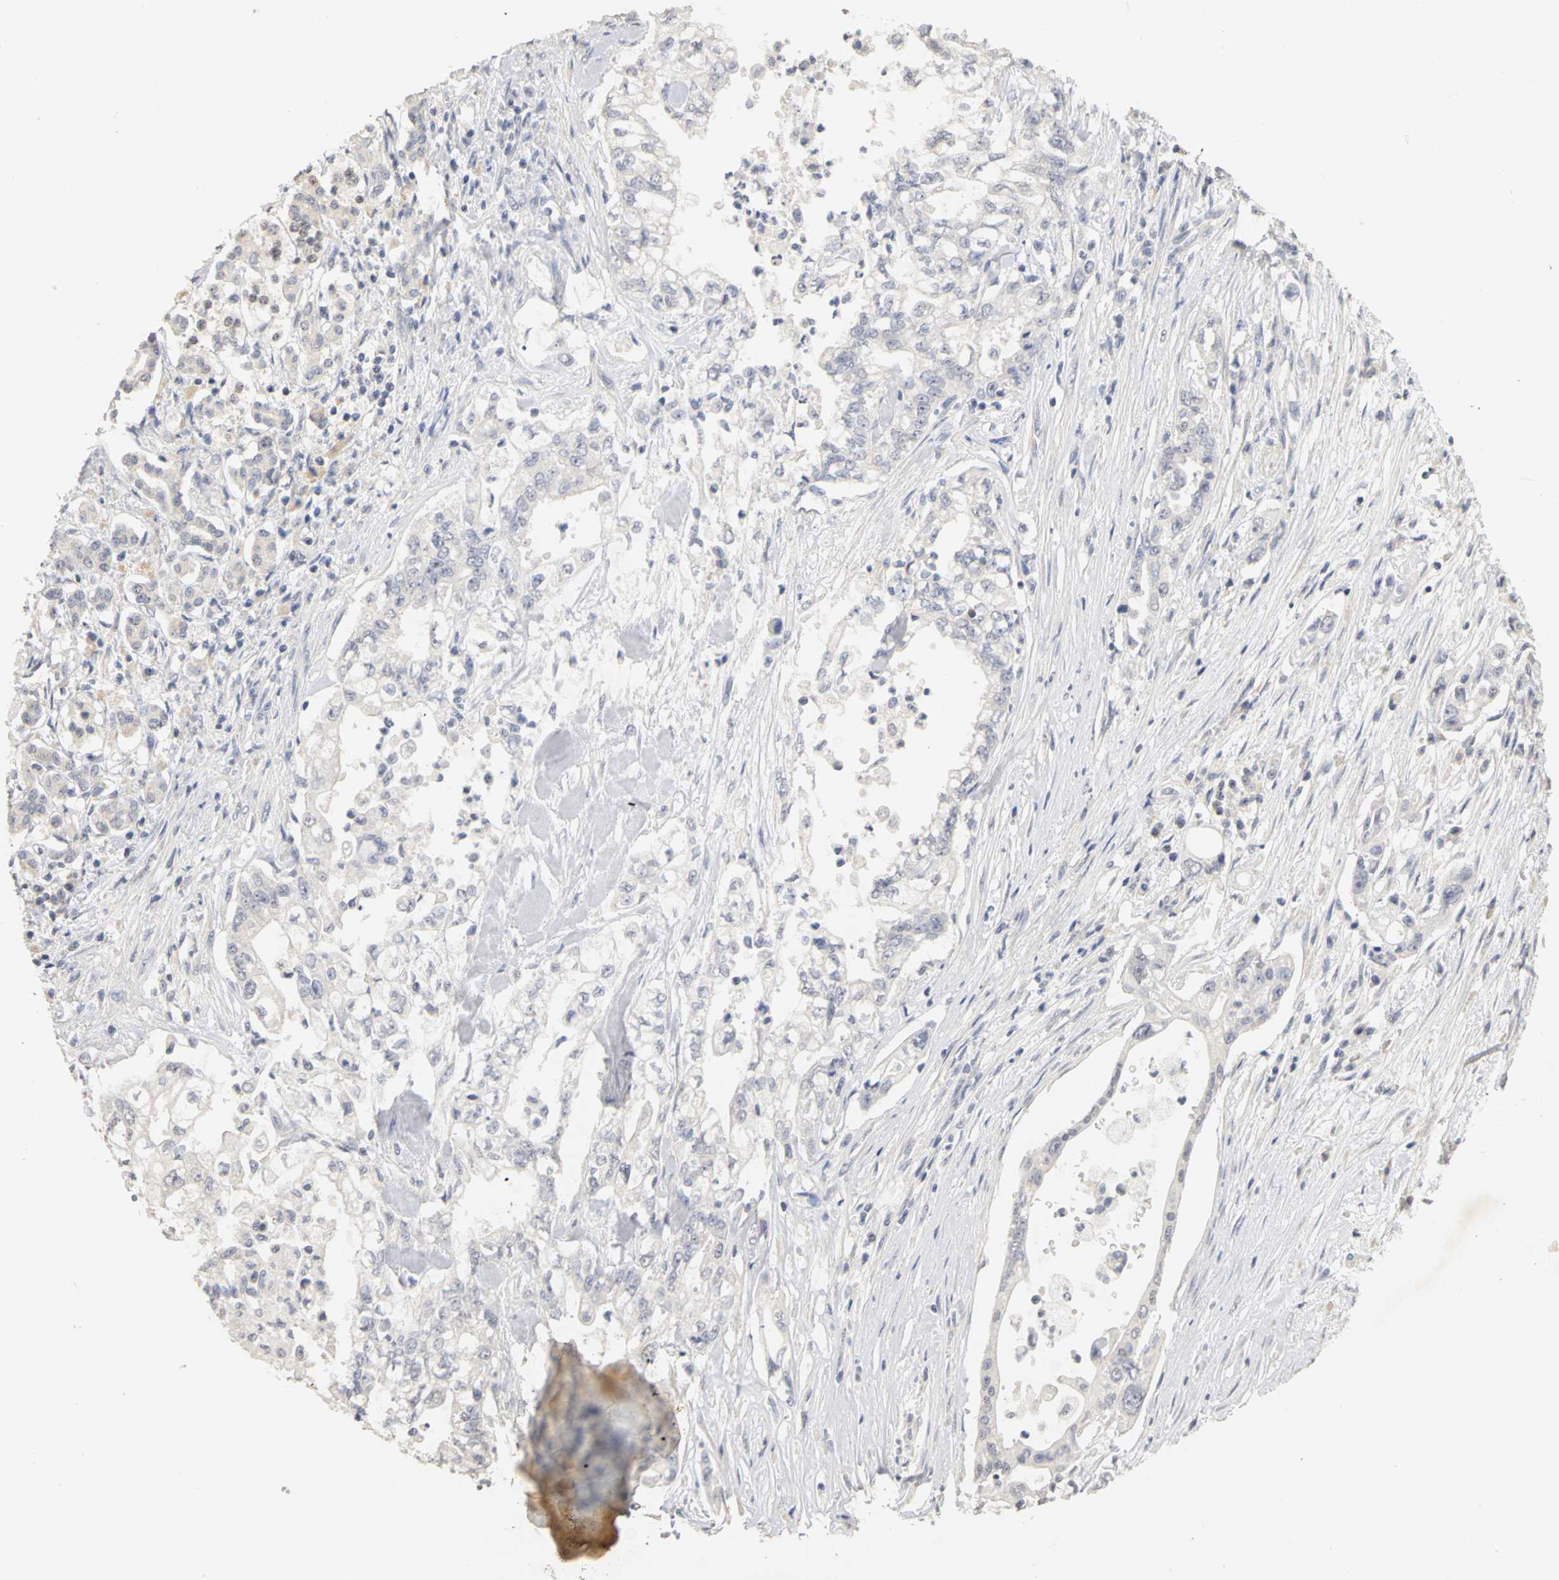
{"staining": {"intensity": "negative", "quantity": "none", "location": "none"}, "tissue": "pancreatic cancer", "cell_type": "Tumor cells", "image_type": "cancer", "snomed": [{"axis": "morphology", "description": "Normal tissue, NOS"}, {"axis": "topography", "description": "Pancreas"}], "caption": "IHC image of neoplastic tissue: pancreatic cancer stained with DAB demonstrates no significant protein staining in tumor cells. (IHC, brightfield microscopy, high magnification).", "gene": "PGR", "patient": {"sex": "male", "age": 42}}